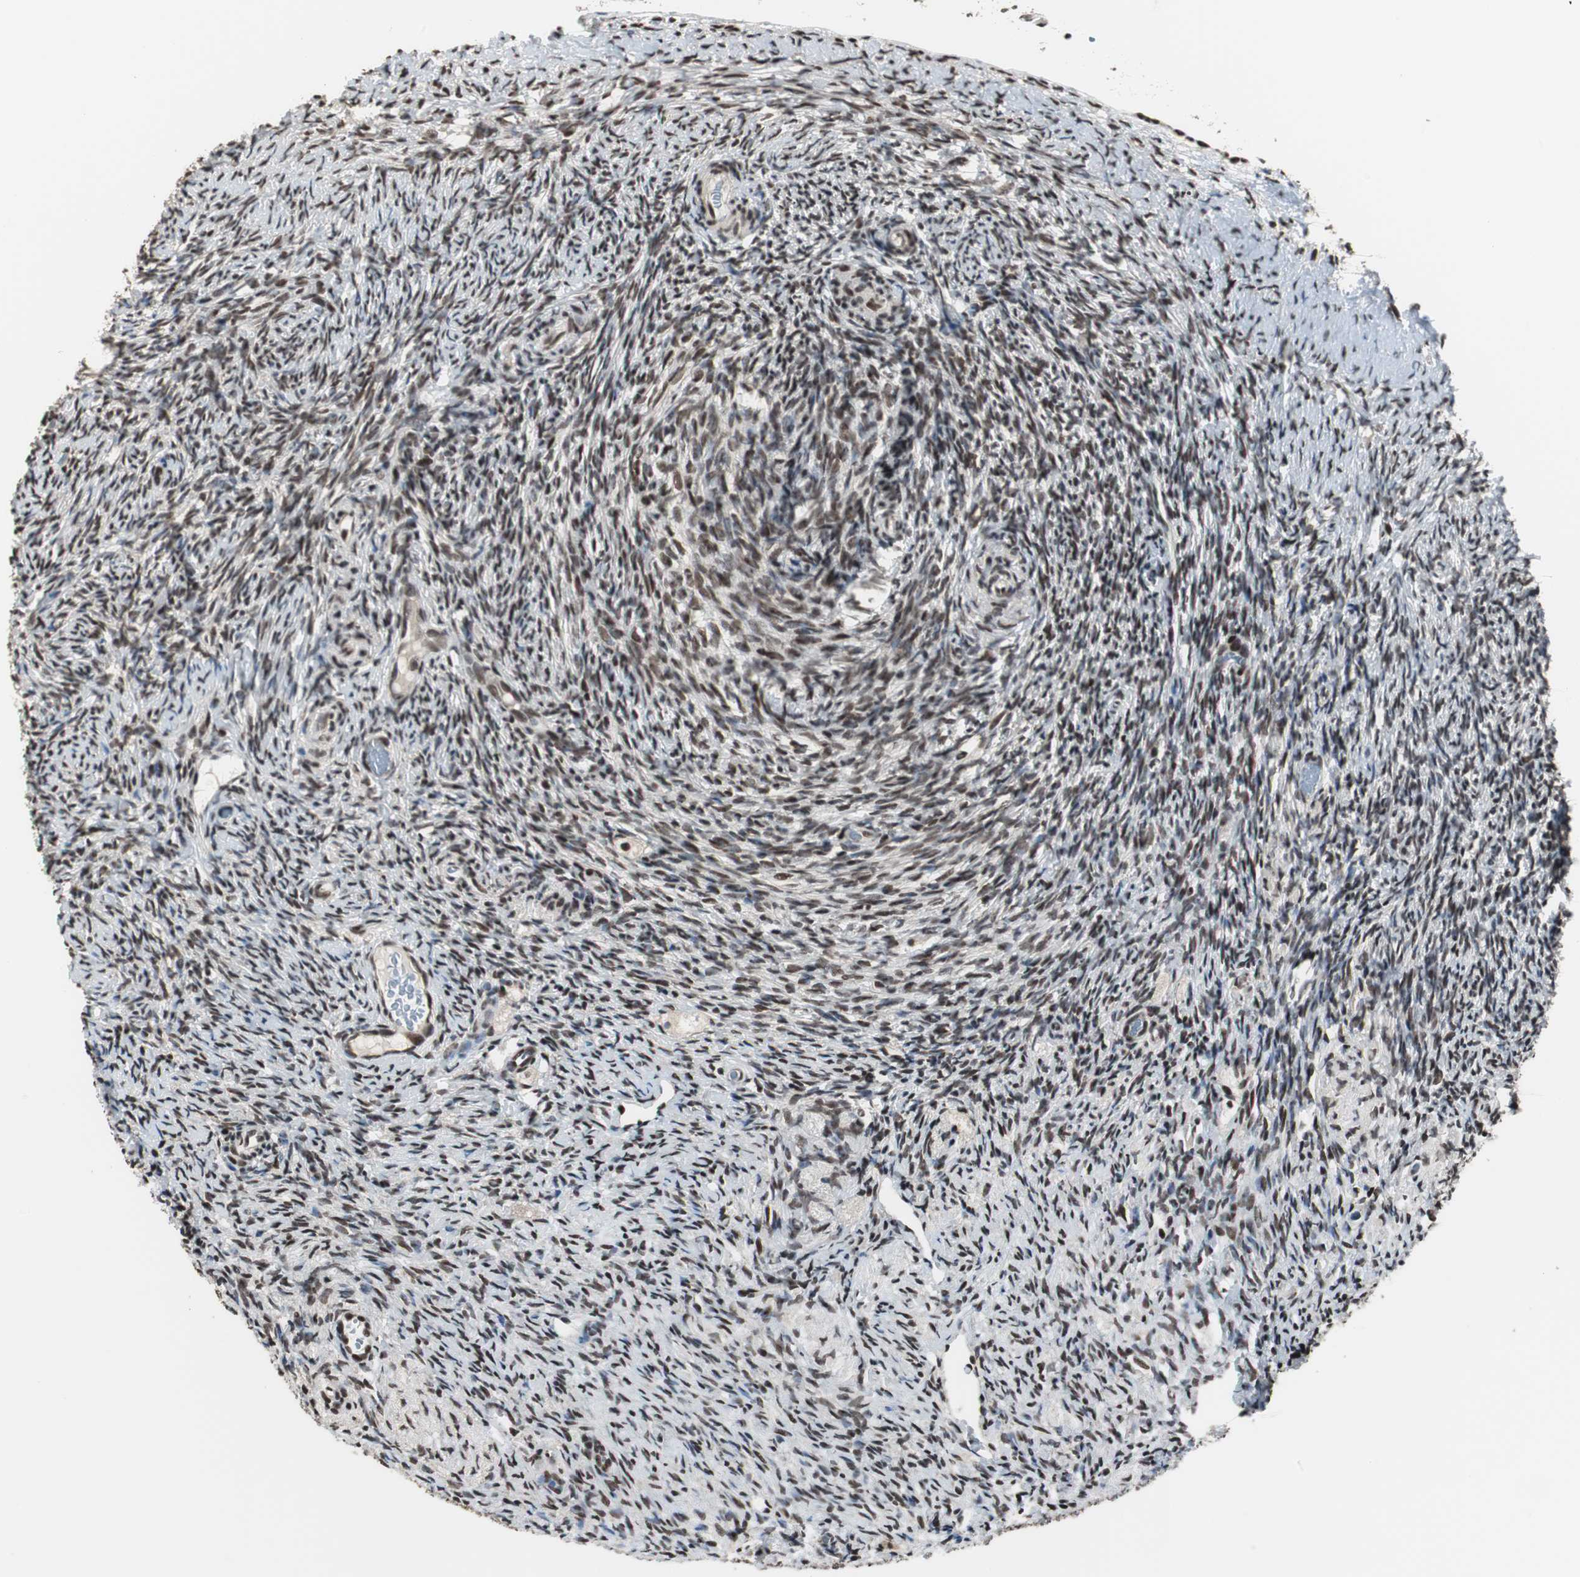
{"staining": {"intensity": "strong", "quantity": ">75%", "location": "nuclear"}, "tissue": "ovary", "cell_type": "Ovarian stroma cells", "image_type": "normal", "snomed": [{"axis": "morphology", "description": "Normal tissue, NOS"}, {"axis": "topography", "description": "Ovary"}], "caption": "The photomicrograph displays staining of normal ovary, revealing strong nuclear protein positivity (brown color) within ovarian stroma cells. (Brightfield microscopy of DAB IHC at high magnification).", "gene": "CDK9", "patient": {"sex": "female", "age": 60}}